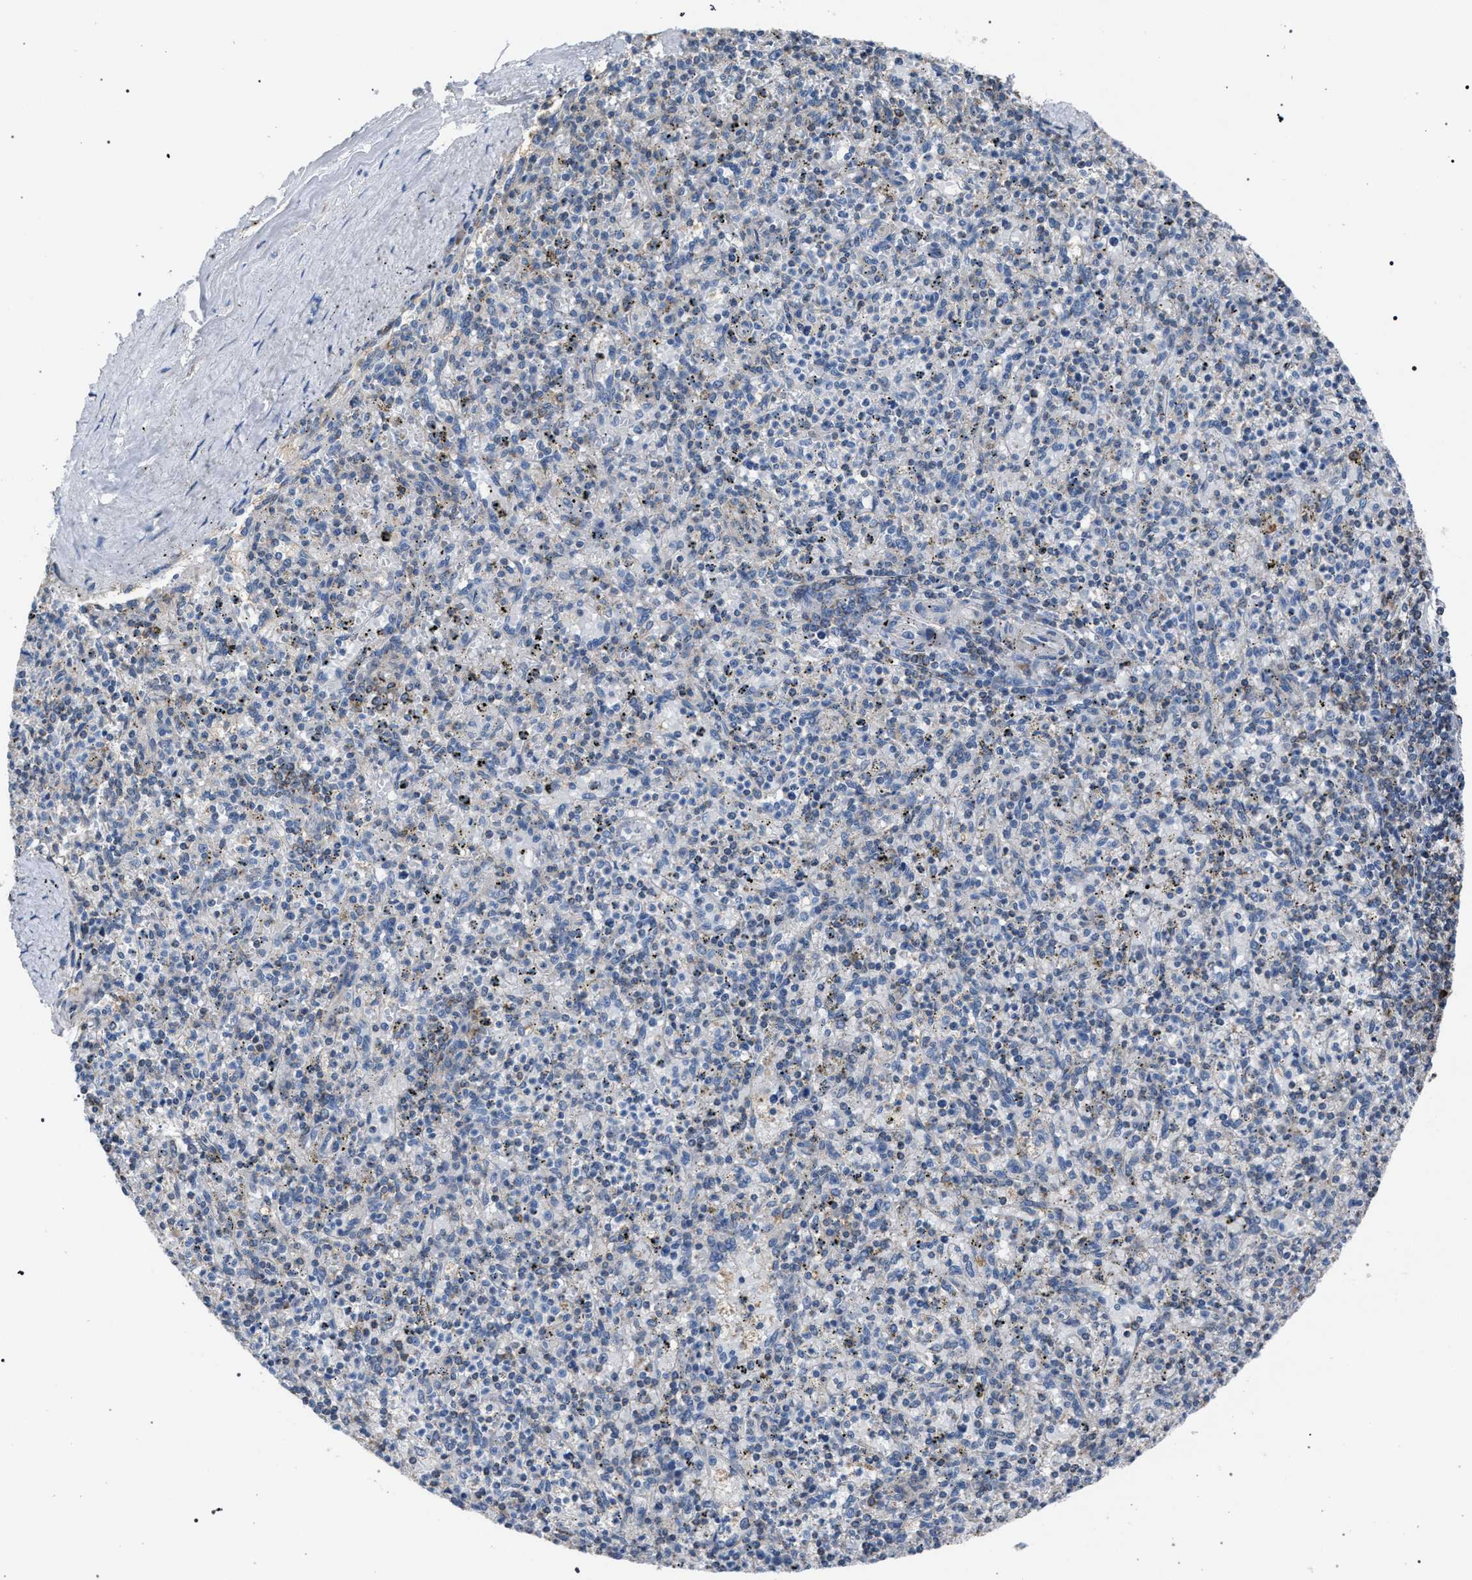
{"staining": {"intensity": "negative", "quantity": "none", "location": "none"}, "tissue": "spleen", "cell_type": "Cells in red pulp", "image_type": "normal", "snomed": [{"axis": "morphology", "description": "Normal tissue, NOS"}, {"axis": "topography", "description": "Spleen"}], "caption": "Cells in red pulp show no significant staining in unremarkable spleen. (Brightfield microscopy of DAB (3,3'-diaminobenzidine) immunohistochemistry at high magnification).", "gene": "CRYZ", "patient": {"sex": "male", "age": 72}}